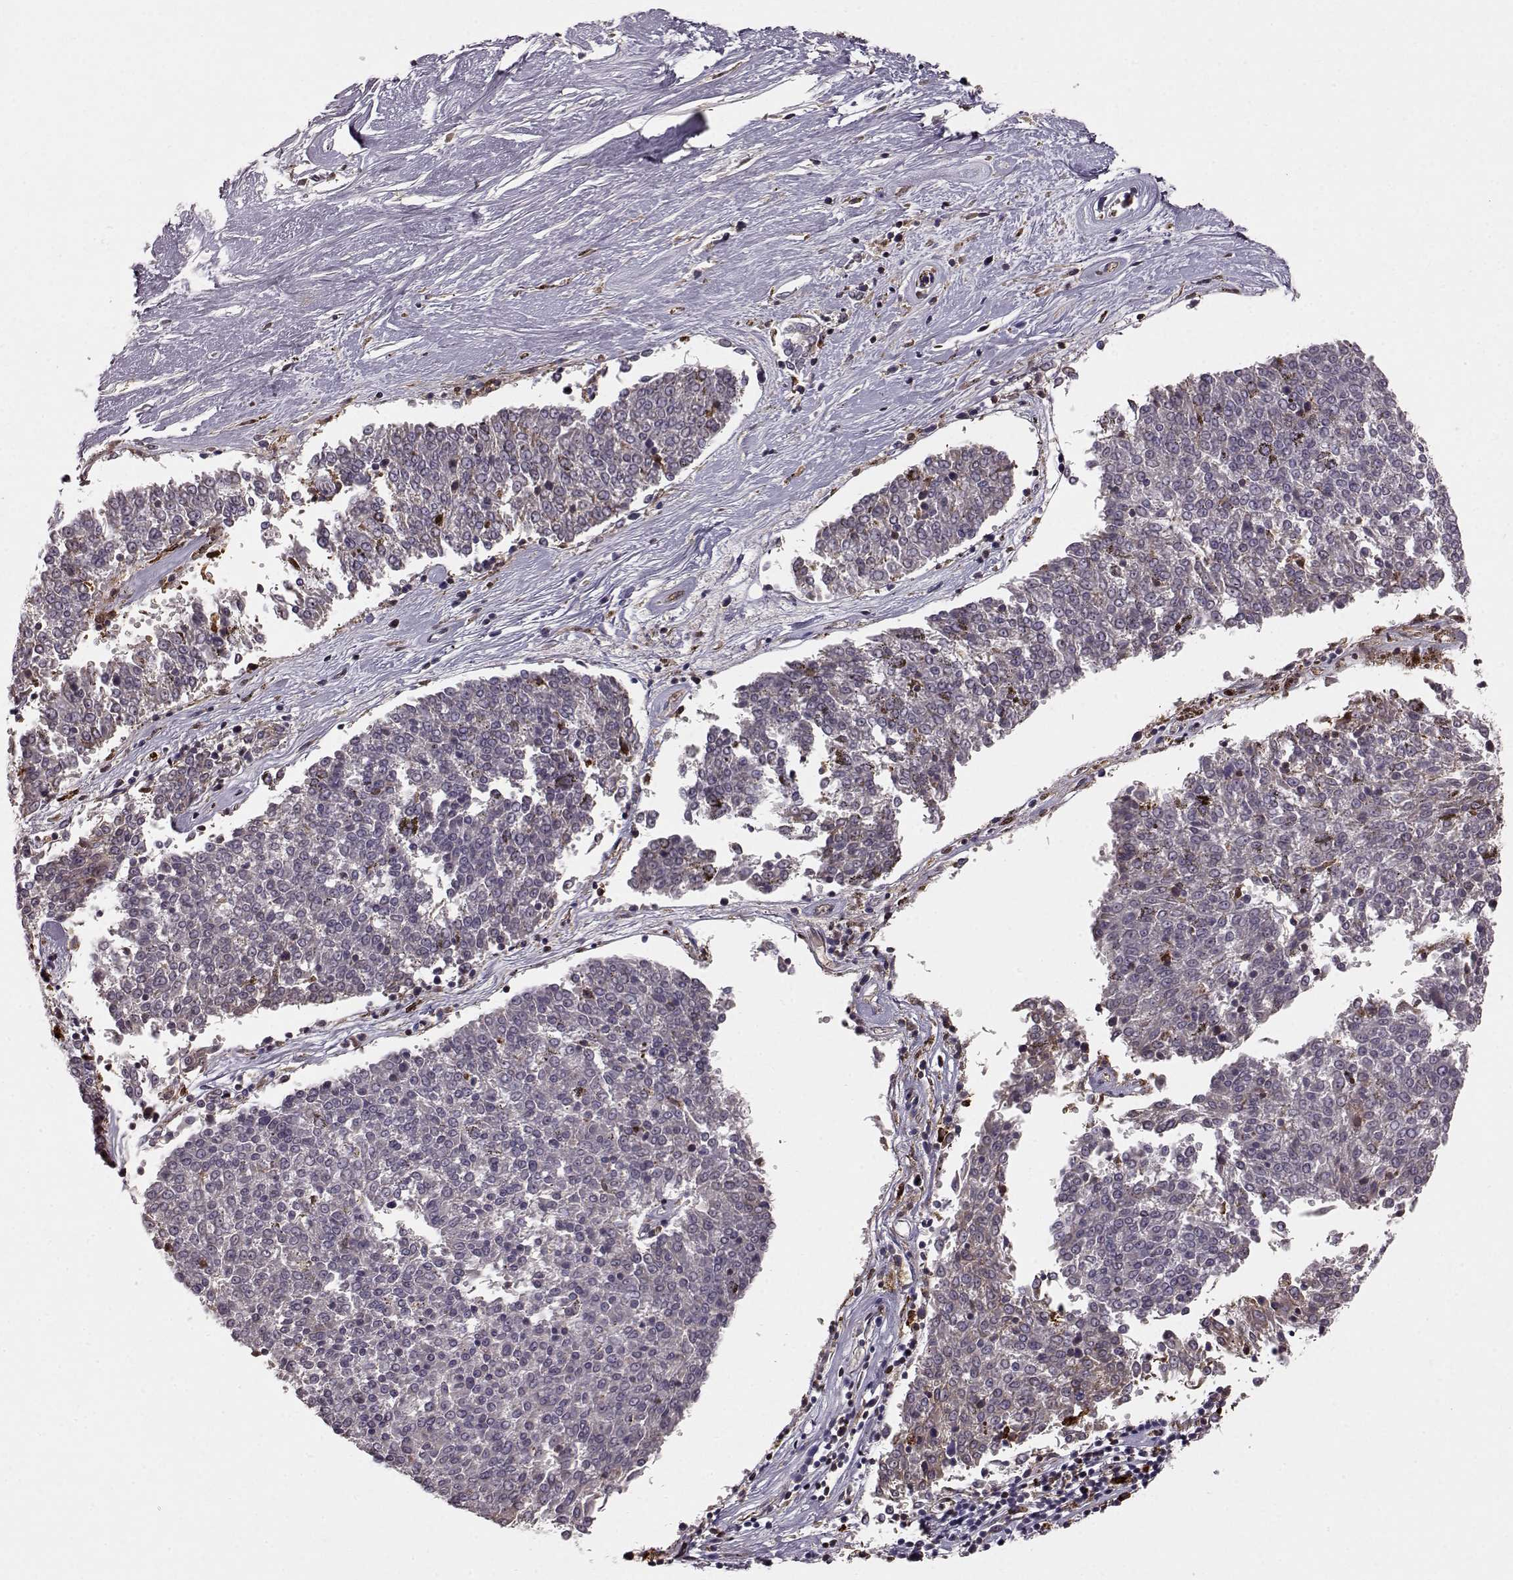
{"staining": {"intensity": "negative", "quantity": "none", "location": "none"}, "tissue": "melanoma", "cell_type": "Tumor cells", "image_type": "cancer", "snomed": [{"axis": "morphology", "description": "Malignant melanoma, NOS"}, {"axis": "topography", "description": "Skin"}], "caption": "IHC of malignant melanoma demonstrates no positivity in tumor cells.", "gene": "CCNF", "patient": {"sex": "female", "age": 72}}